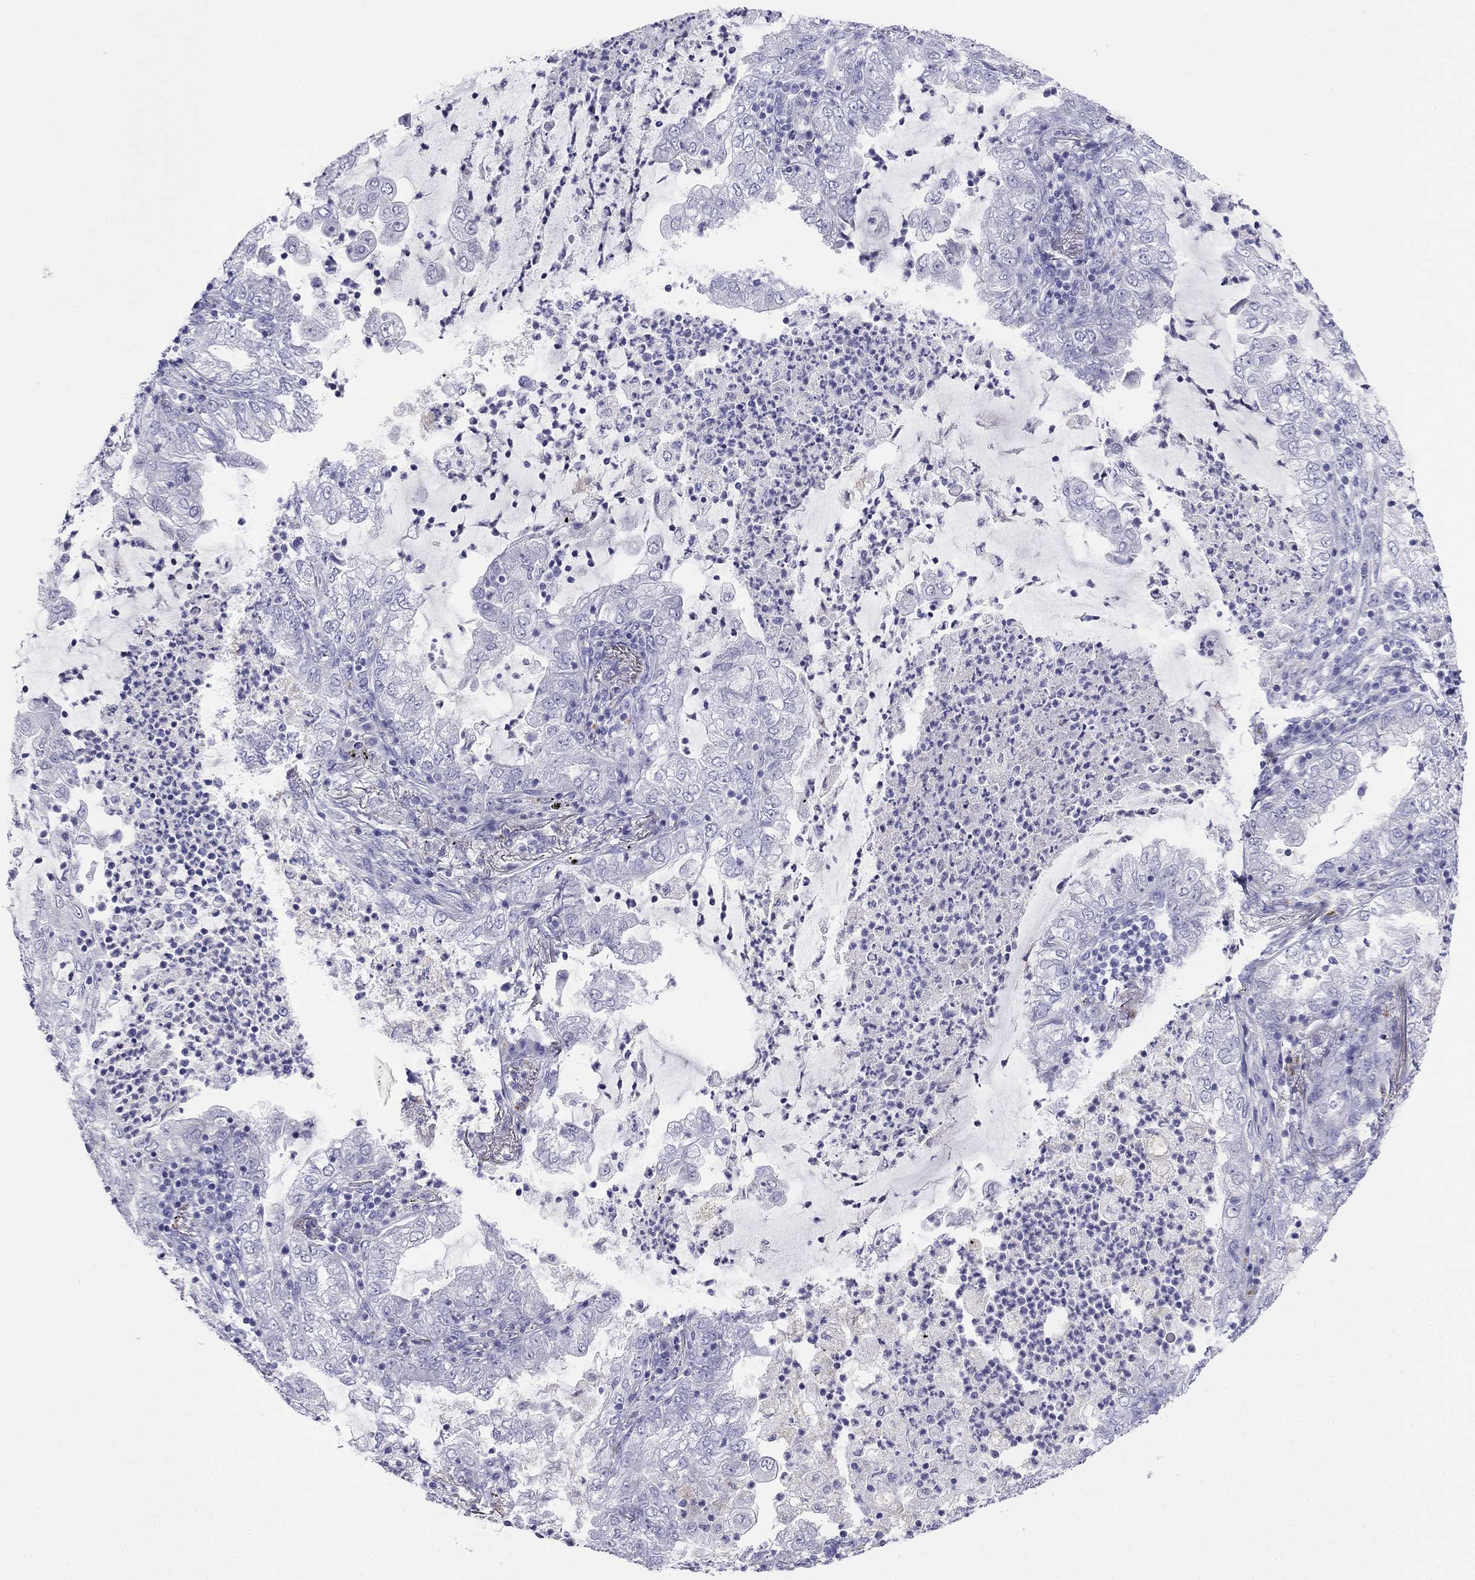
{"staining": {"intensity": "negative", "quantity": "none", "location": "none"}, "tissue": "lung cancer", "cell_type": "Tumor cells", "image_type": "cancer", "snomed": [{"axis": "morphology", "description": "Adenocarcinoma, NOS"}, {"axis": "topography", "description": "Lung"}], "caption": "The IHC photomicrograph has no significant expression in tumor cells of lung cancer tissue.", "gene": "ALOXE3", "patient": {"sex": "female", "age": 73}}